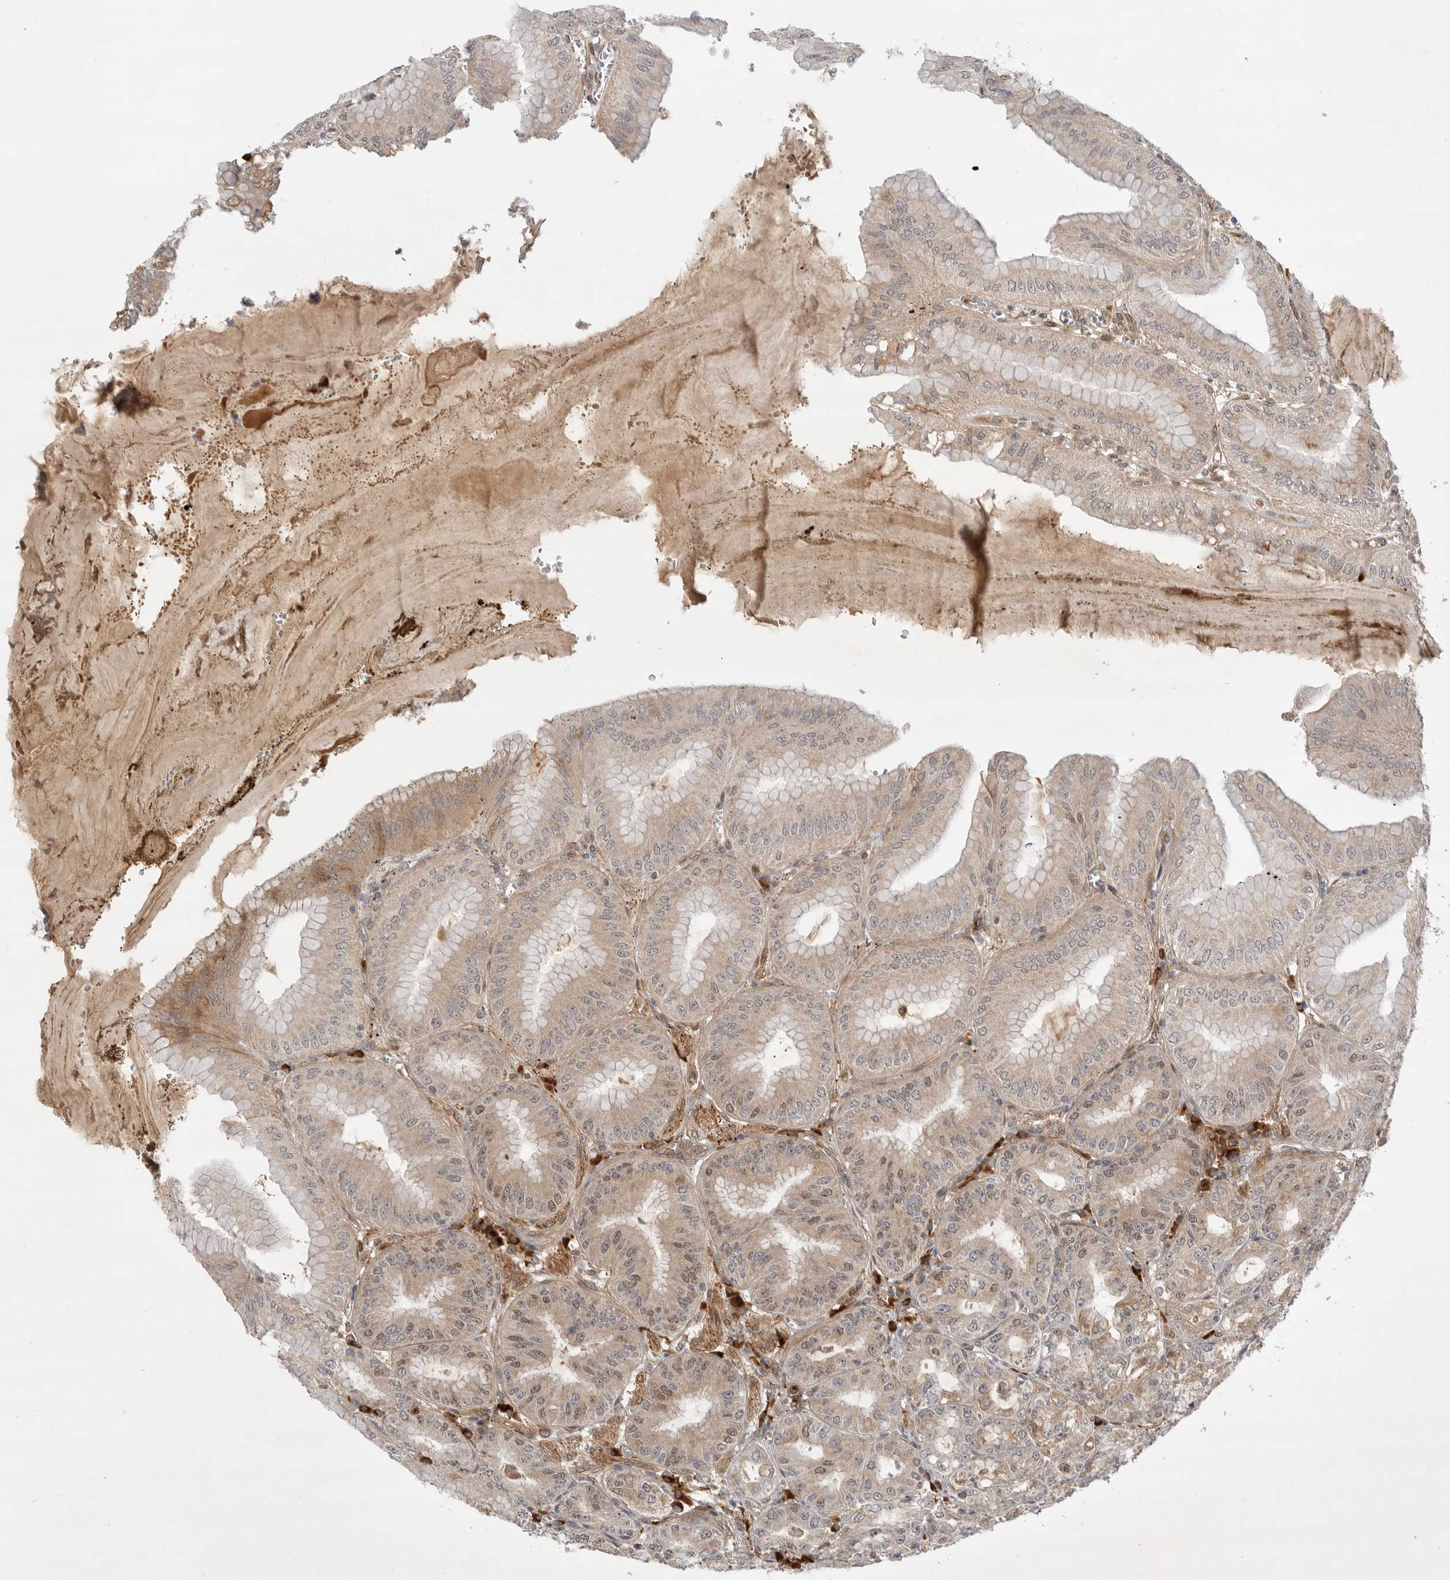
{"staining": {"intensity": "strong", "quantity": "25%-75%", "location": "cytoplasmic/membranous"}, "tissue": "stomach", "cell_type": "Glandular cells", "image_type": "normal", "snomed": [{"axis": "morphology", "description": "Normal tissue, NOS"}, {"axis": "topography", "description": "Stomach, lower"}], "caption": "Protein staining shows strong cytoplasmic/membranous expression in about 25%-75% of glandular cells in benign stomach.", "gene": "DCAF8", "patient": {"sex": "male", "age": 71}}